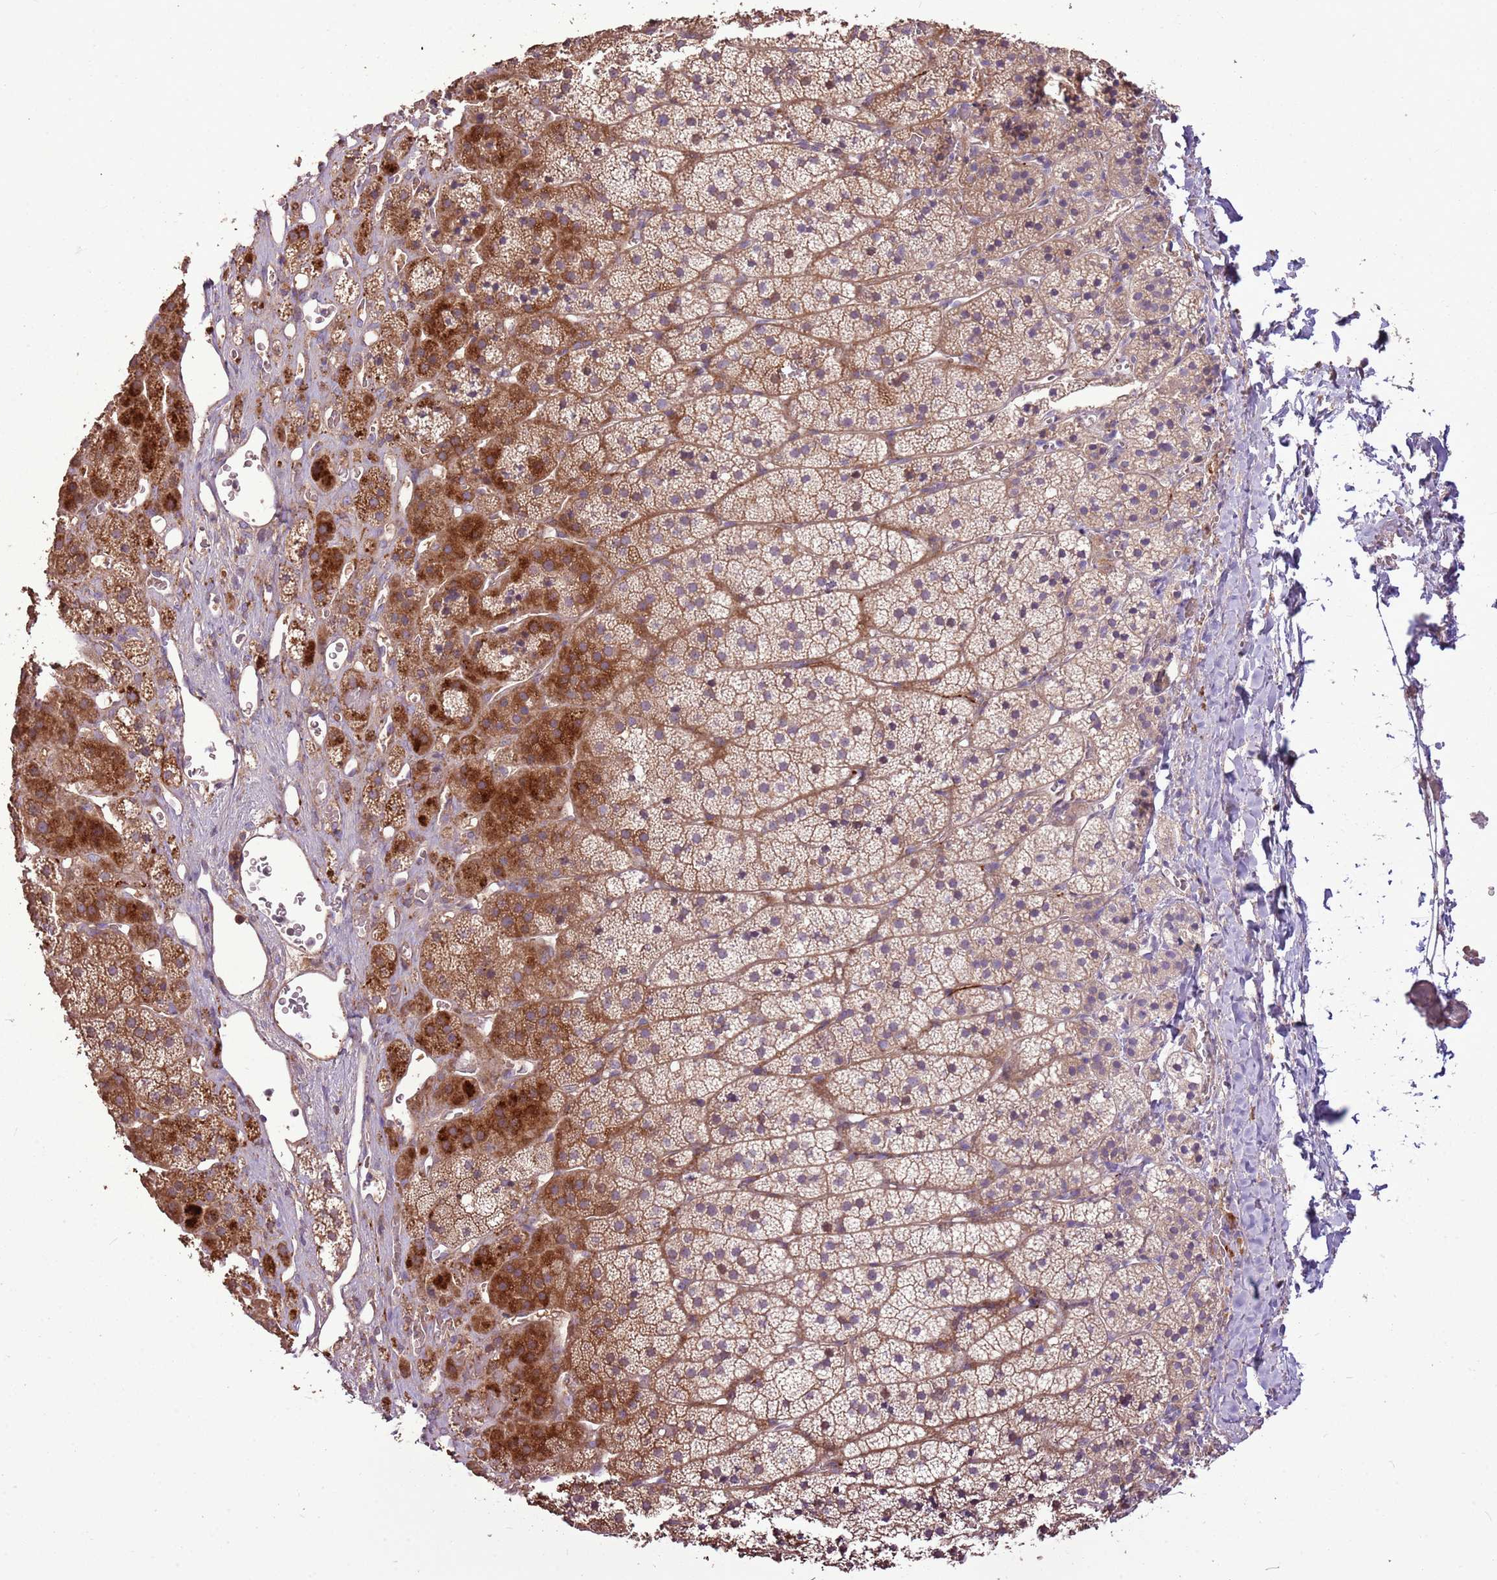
{"staining": {"intensity": "strong", "quantity": ">75%", "location": "cytoplasmic/membranous"}, "tissue": "adrenal gland", "cell_type": "Glandular cells", "image_type": "normal", "snomed": [{"axis": "morphology", "description": "Normal tissue, NOS"}, {"axis": "topography", "description": "Adrenal gland"}], "caption": "Immunohistochemical staining of benign adrenal gland exhibits high levels of strong cytoplasmic/membranous positivity in approximately >75% of glandular cells.", "gene": "ANKRD24", "patient": {"sex": "female", "age": 44}}